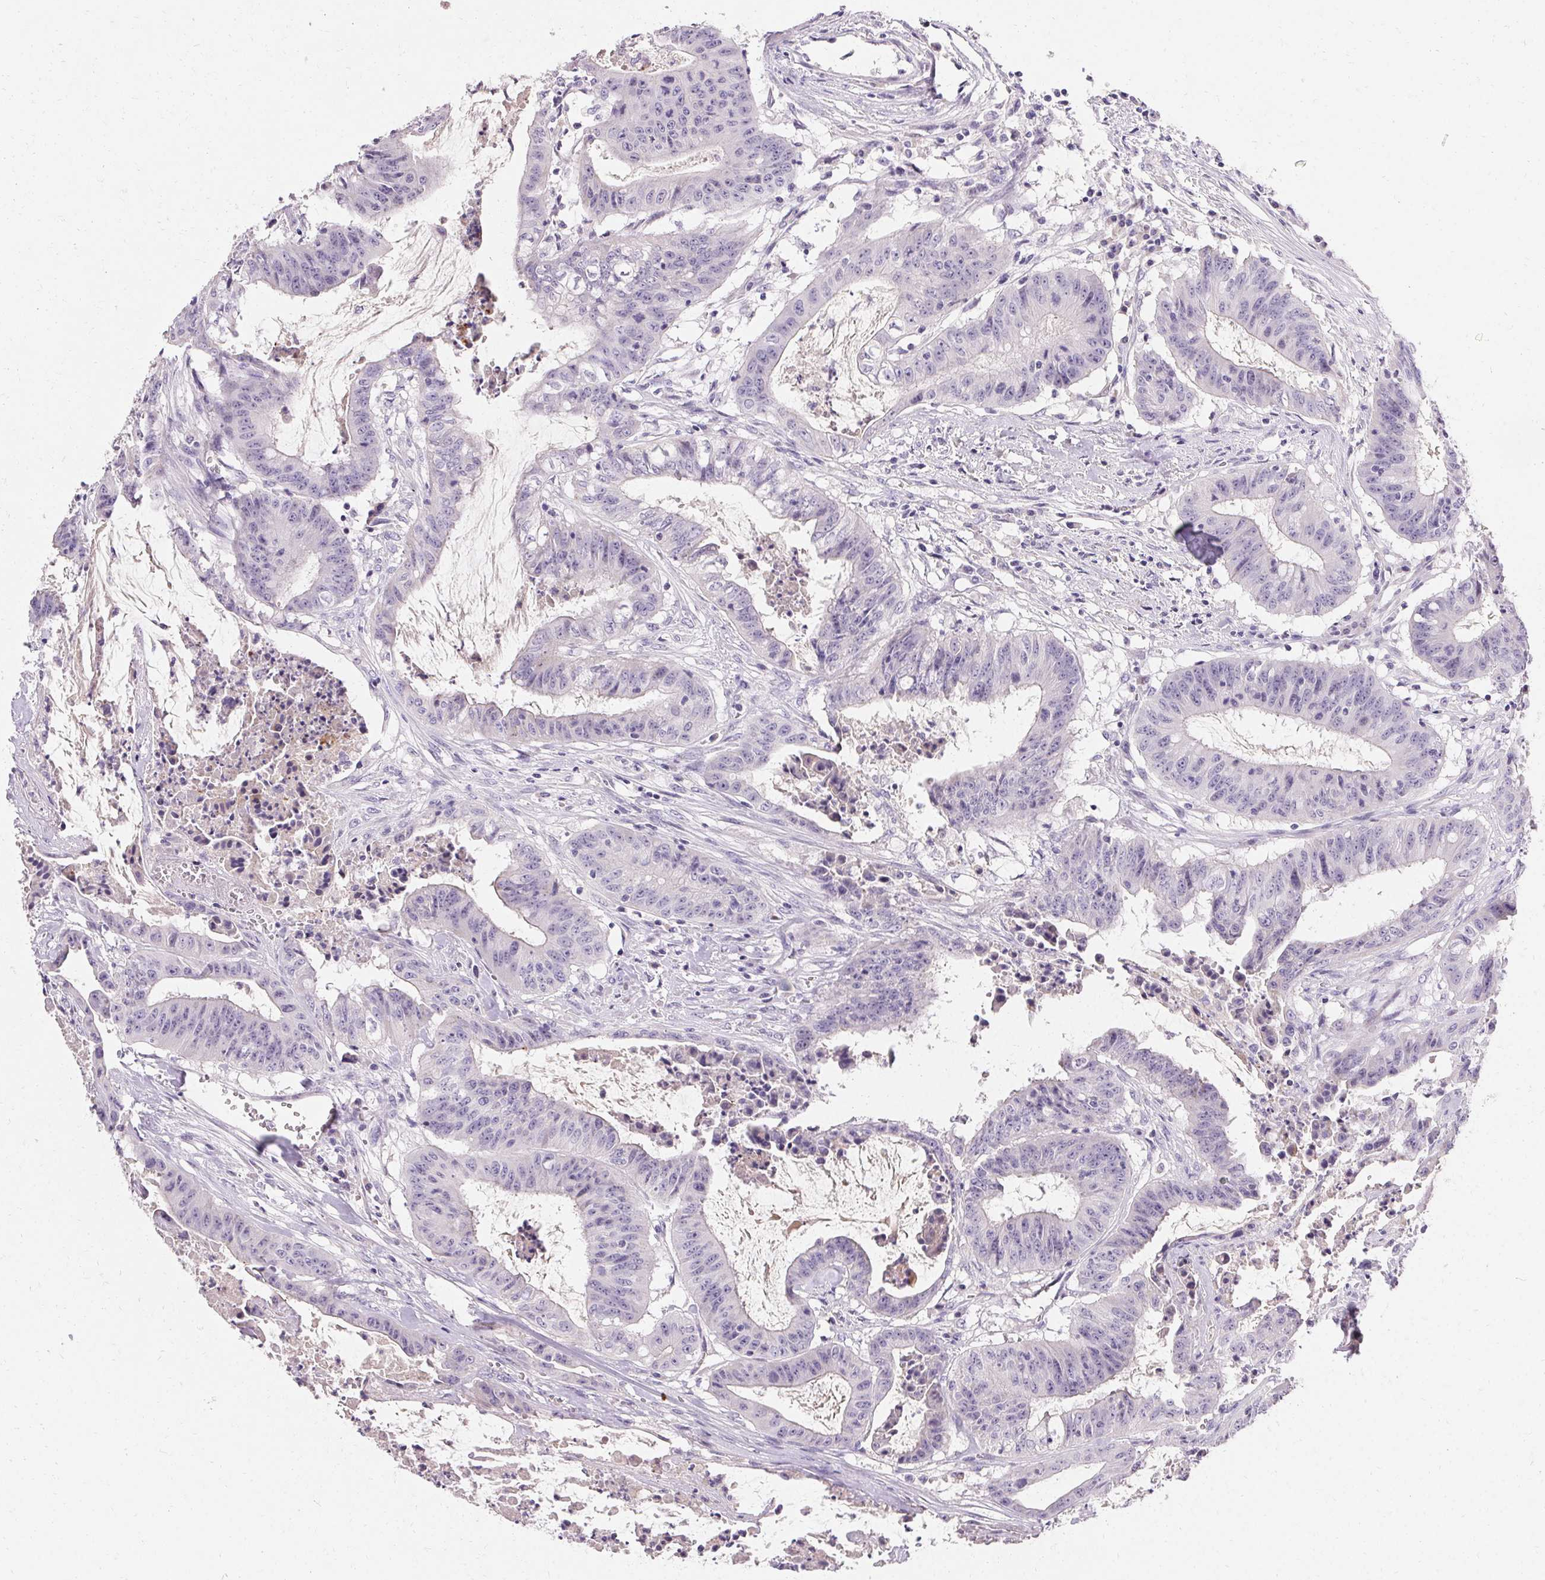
{"staining": {"intensity": "negative", "quantity": "none", "location": "none"}, "tissue": "colorectal cancer", "cell_type": "Tumor cells", "image_type": "cancer", "snomed": [{"axis": "morphology", "description": "Adenocarcinoma, NOS"}, {"axis": "topography", "description": "Colon"}], "caption": "Immunohistochemistry (IHC) micrograph of human colorectal cancer stained for a protein (brown), which displays no expression in tumor cells.", "gene": "TRIP13", "patient": {"sex": "male", "age": 33}}